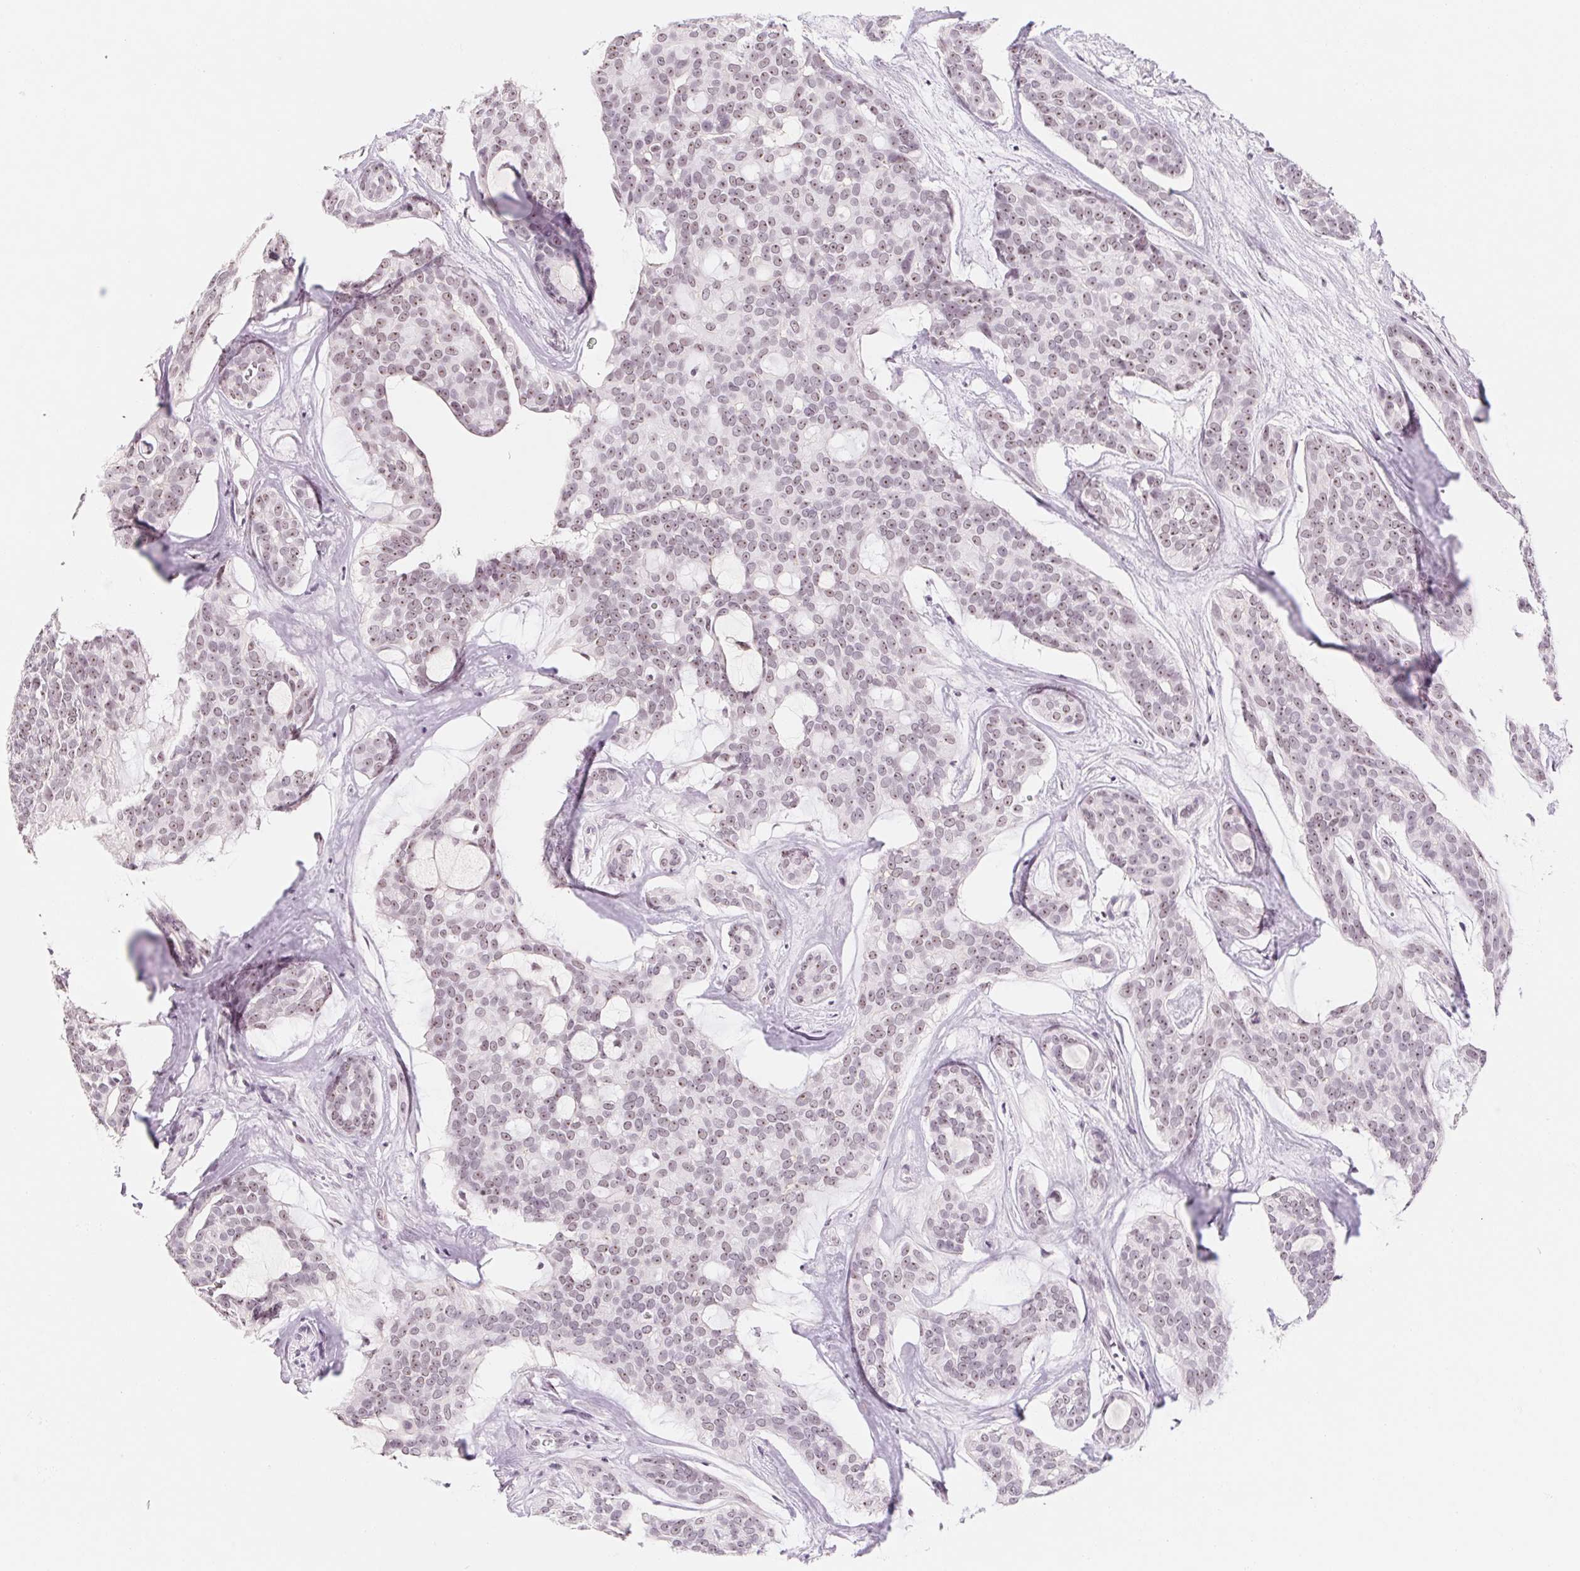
{"staining": {"intensity": "weak", "quantity": "25%-75%", "location": "nuclear"}, "tissue": "head and neck cancer", "cell_type": "Tumor cells", "image_type": "cancer", "snomed": [{"axis": "morphology", "description": "Adenocarcinoma, NOS"}, {"axis": "topography", "description": "Head-Neck"}], "caption": "Protein staining reveals weak nuclear staining in about 25%-75% of tumor cells in head and neck cancer. (IHC, brightfield microscopy, high magnification).", "gene": "ZIC4", "patient": {"sex": "male", "age": 66}}